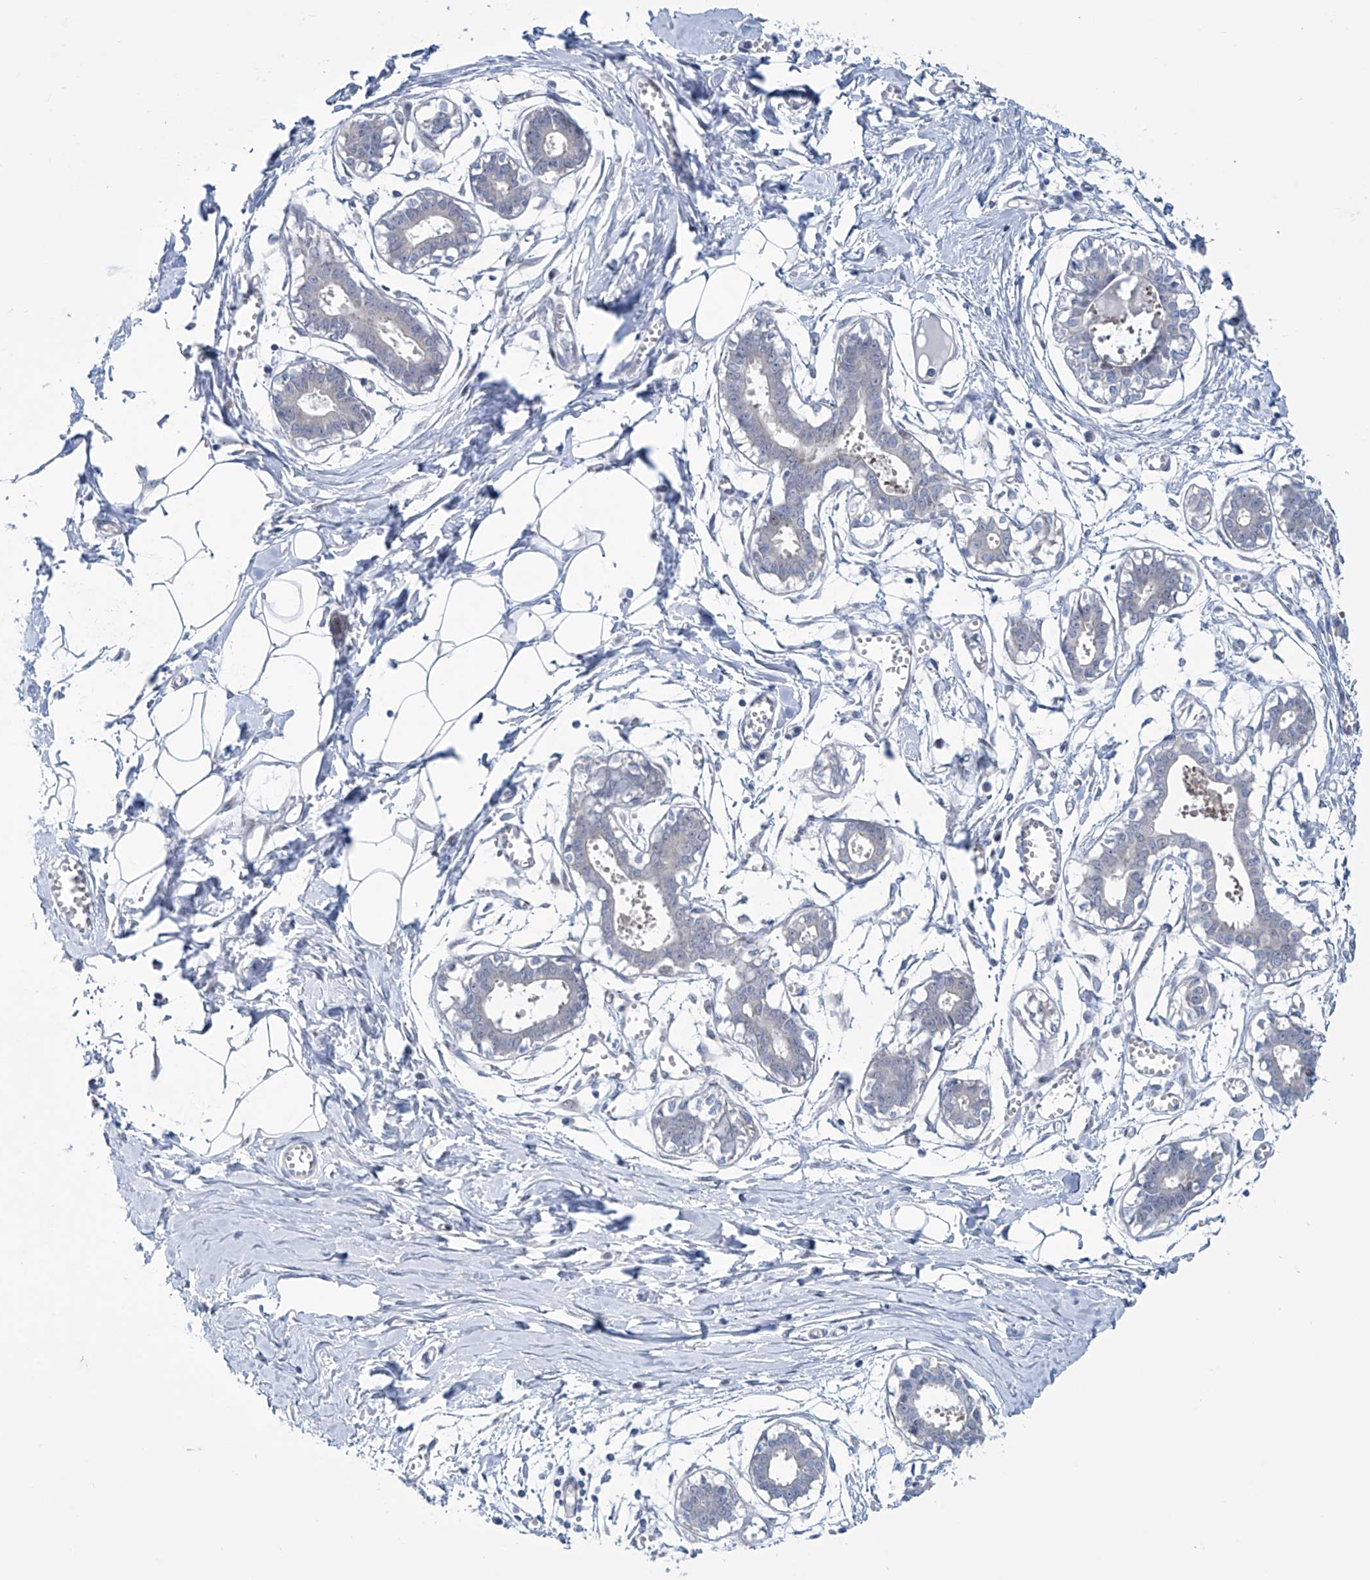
{"staining": {"intensity": "negative", "quantity": "none", "location": "none"}, "tissue": "breast", "cell_type": "Adipocytes", "image_type": "normal", "snomed": [{"axis": "morphology", "description": "Normal tissue, NOS"}, {"axis": "topography", "description": "Breast"}], "caption": "Immunohistochemistry histopathology image of normal breast stained for a protein (brown), which shows no expression in adipocytes.", "gene": "TRIM60", "patient": {"sex": "female", "age": 27}}